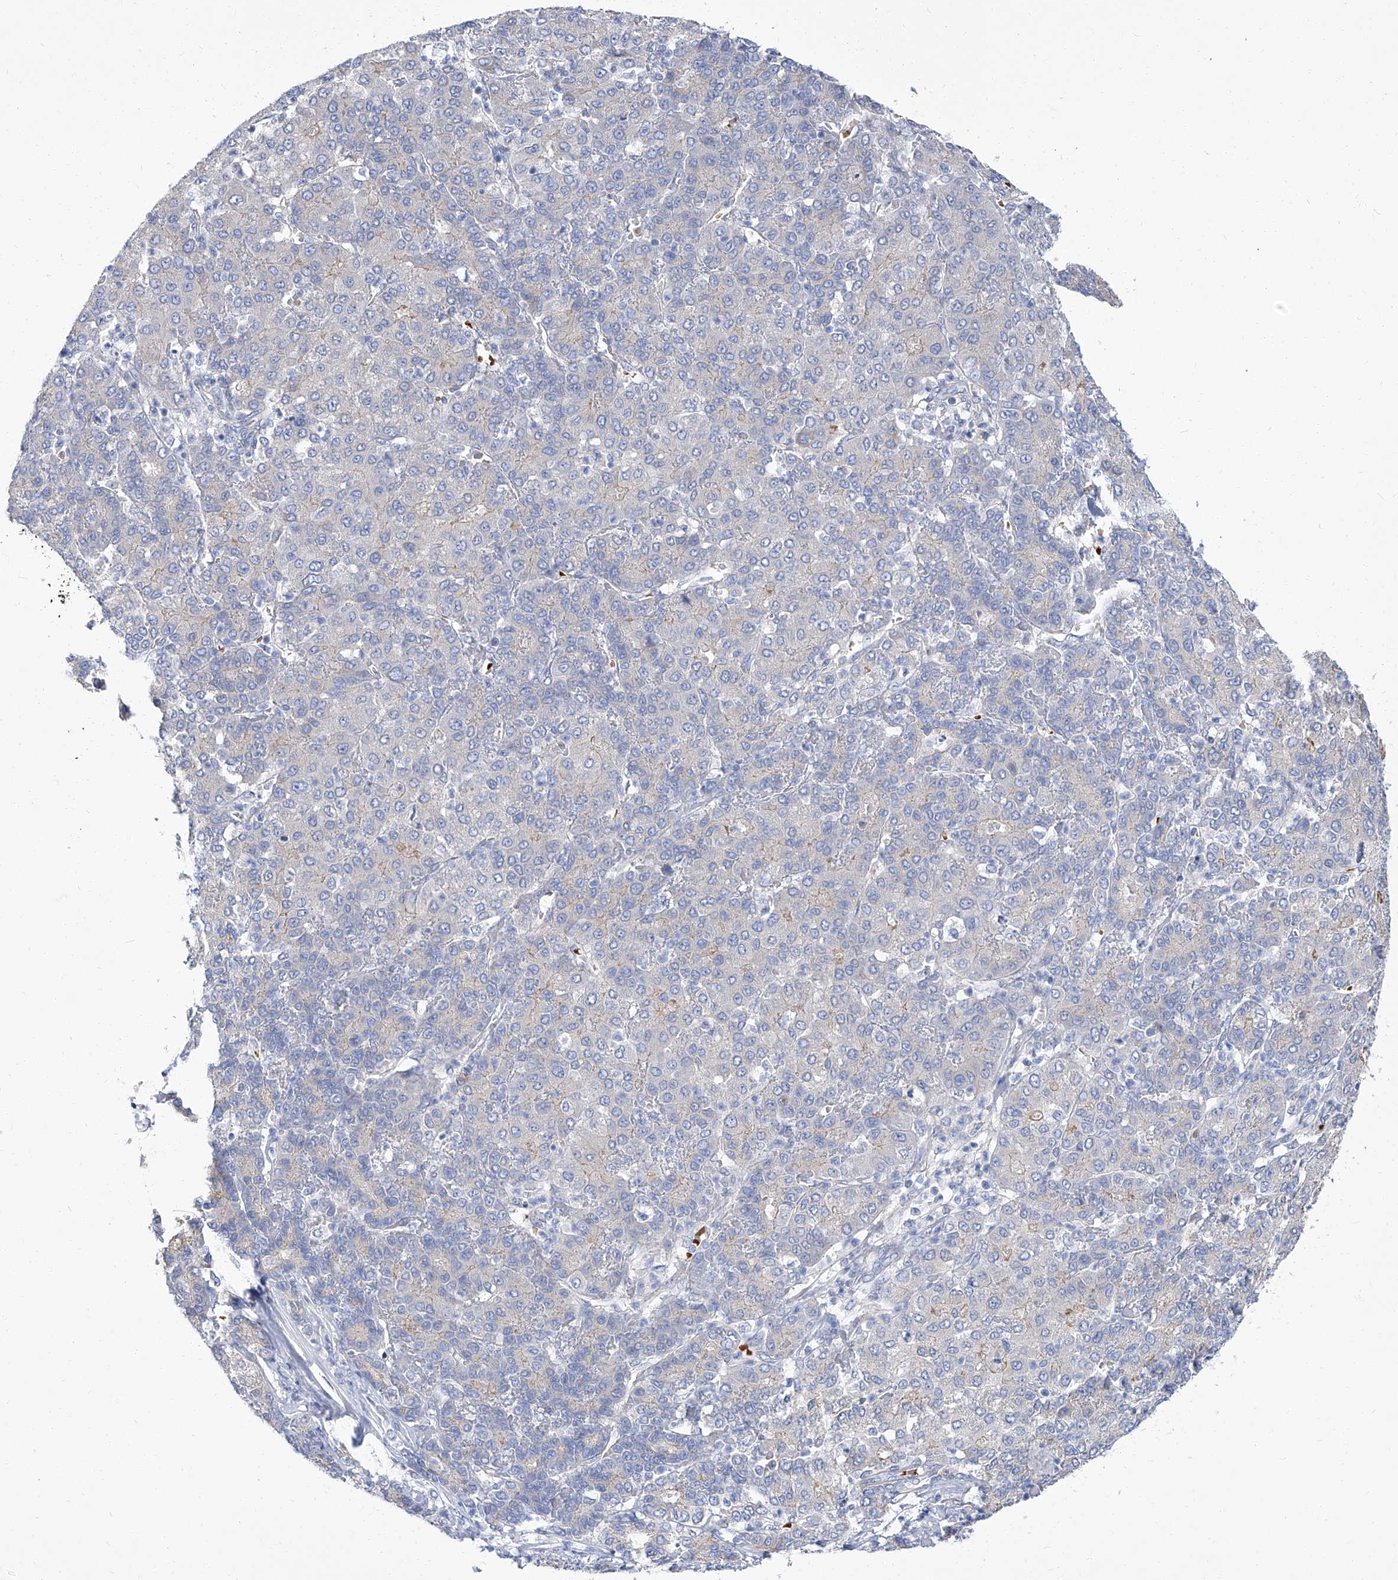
{"staining": {"intensity": "negative", "quantity": "none", "location": "none"}, "tissue": "liver cancer", "cell_type": "Tumor cells", "image_type": "cancer", "snomed": [{"axis": "morphology", "description": "Carcinoma, Hepatocellular, NOS"}, {"axis": "topography", "description": "Liver"}], "caption": "IHC photomicrograph of liver hepatocellular carcinoma stained for a protein (brown), which shows no staining in tumor cells.", "gene": "PARD3", "patient": {"sex": "male", "age": 65}}